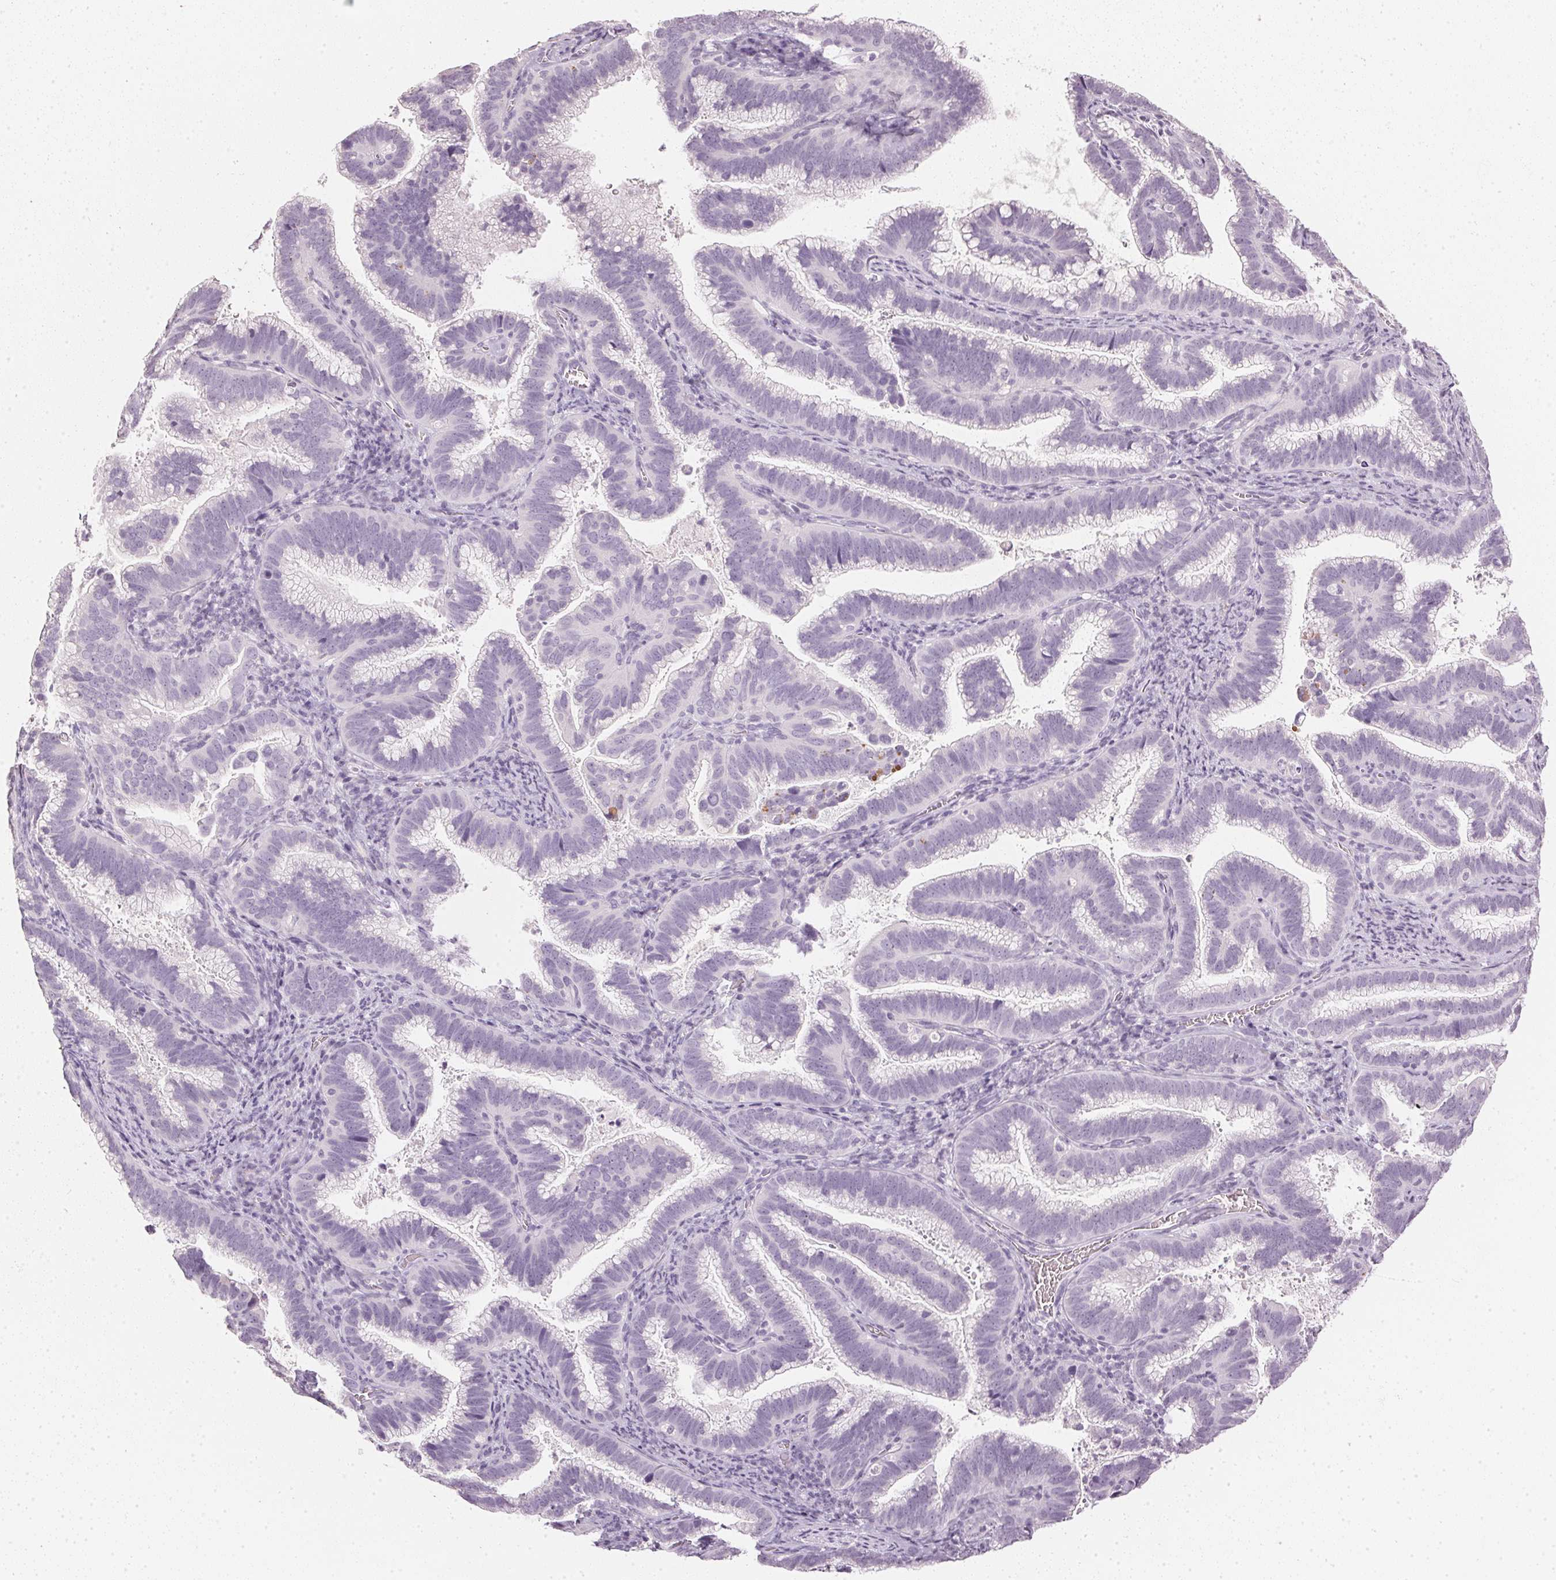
{"staining": {"intensity": "negative", "quantity": "none", "location": "none"}, "tissue": "cervical cancer", "cell_type": "Tumor cells", "image_type": "cancer", "snomed": [{"axis": "morphology", "description": "Adenocarcinoma, NOS"}, {"axis": "topography", "description": "Cervix"}], "caption": "There is no significant staining in tumor cells of cervical cancer.", "gene": "TMEM72", "patient": {"sex": "female", "age": 61}}